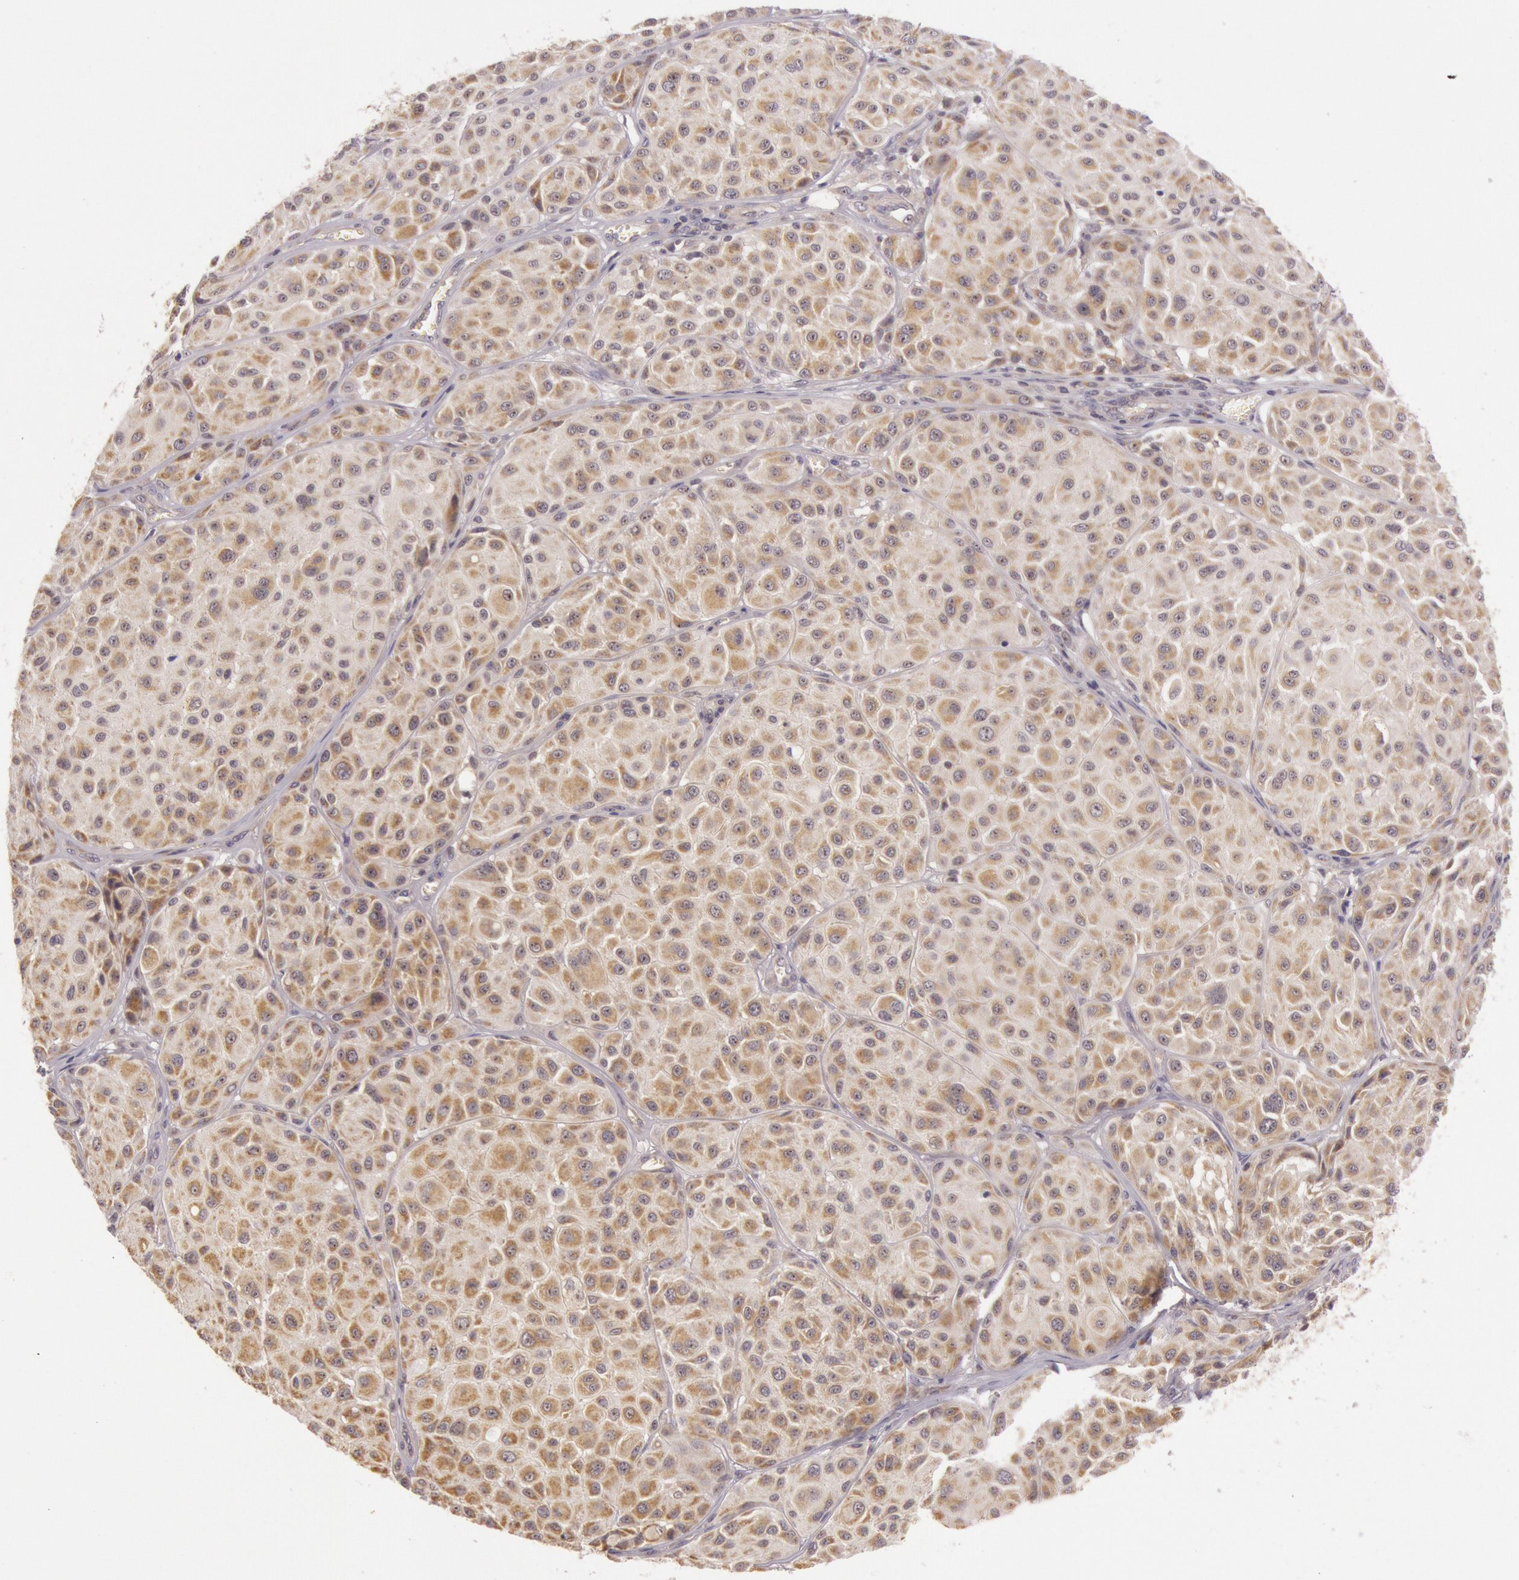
{"staining": {"intensity": "moderate", "quantity": ">75%", "location": "cytoplasmic/membranous,nuclear"}, "tissue": "melanoma", "cell_type": "Tumor cells", "image_type": "cancer", "snomed": [{"axis": "morphology", "description": "Malignant melanoma, NOS"}, {"axis": "topography", "description": "Skin"}], "caption": "Immunohistochemical staining of melanoma exhibits moderate cytoplasmic/membranous and nuclear protein expression in about >75% of tumor cells.", "gene": "CDK16", "patient": {"sex": "male", "age": 36}}